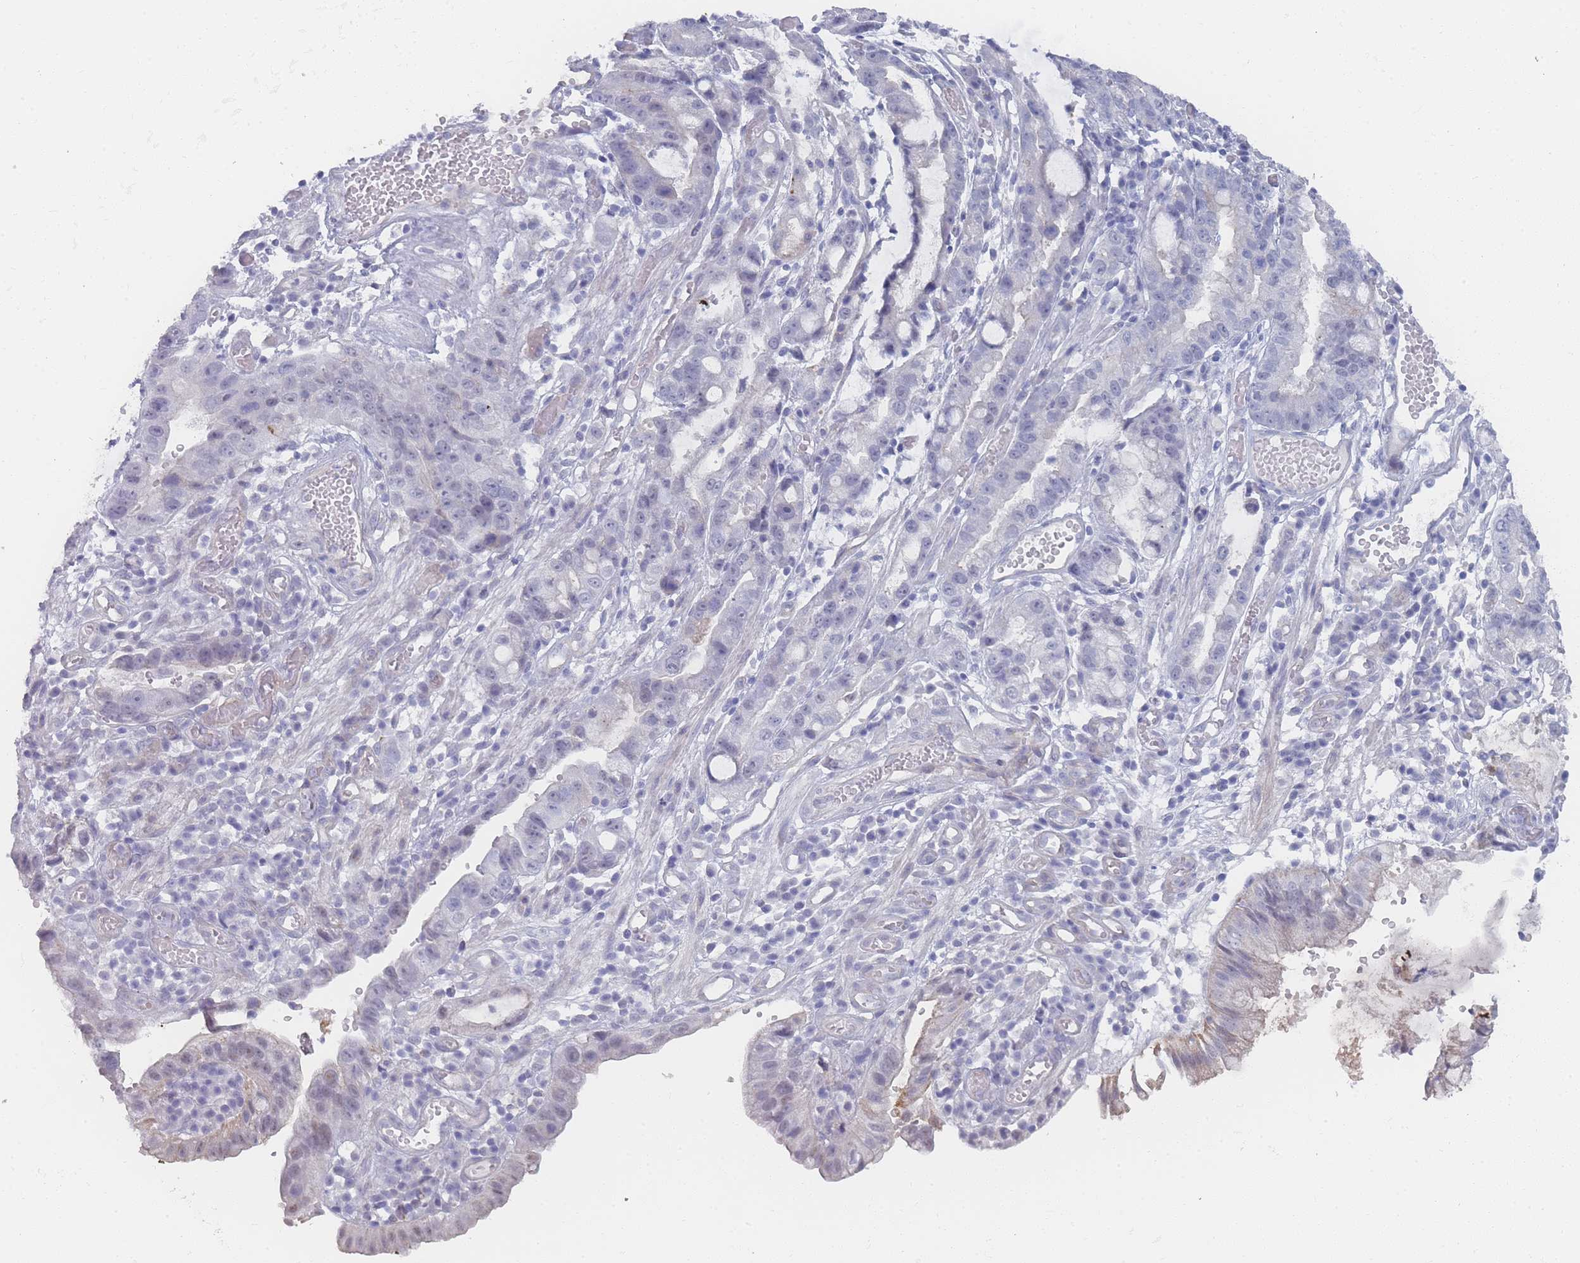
{"staining": {"intensity": "negative", "quantity": "none", "location": "none"}, "tissue": "stomach cancer", "cell_type": "Tumor cells", "image_type": "cancer", "snomed": [{"axis": "morphology", "description": "Adenocarcinoma, NOS"}, {"axis": "topography", "description": "Stomach"}], "caption": "DAB immunohistochemical staining of stomach adenocarcinoma reveals no significant positivity in tumor cells.", "gene": "IMPG1", "patient": {"sex": "male", "age": 55}}